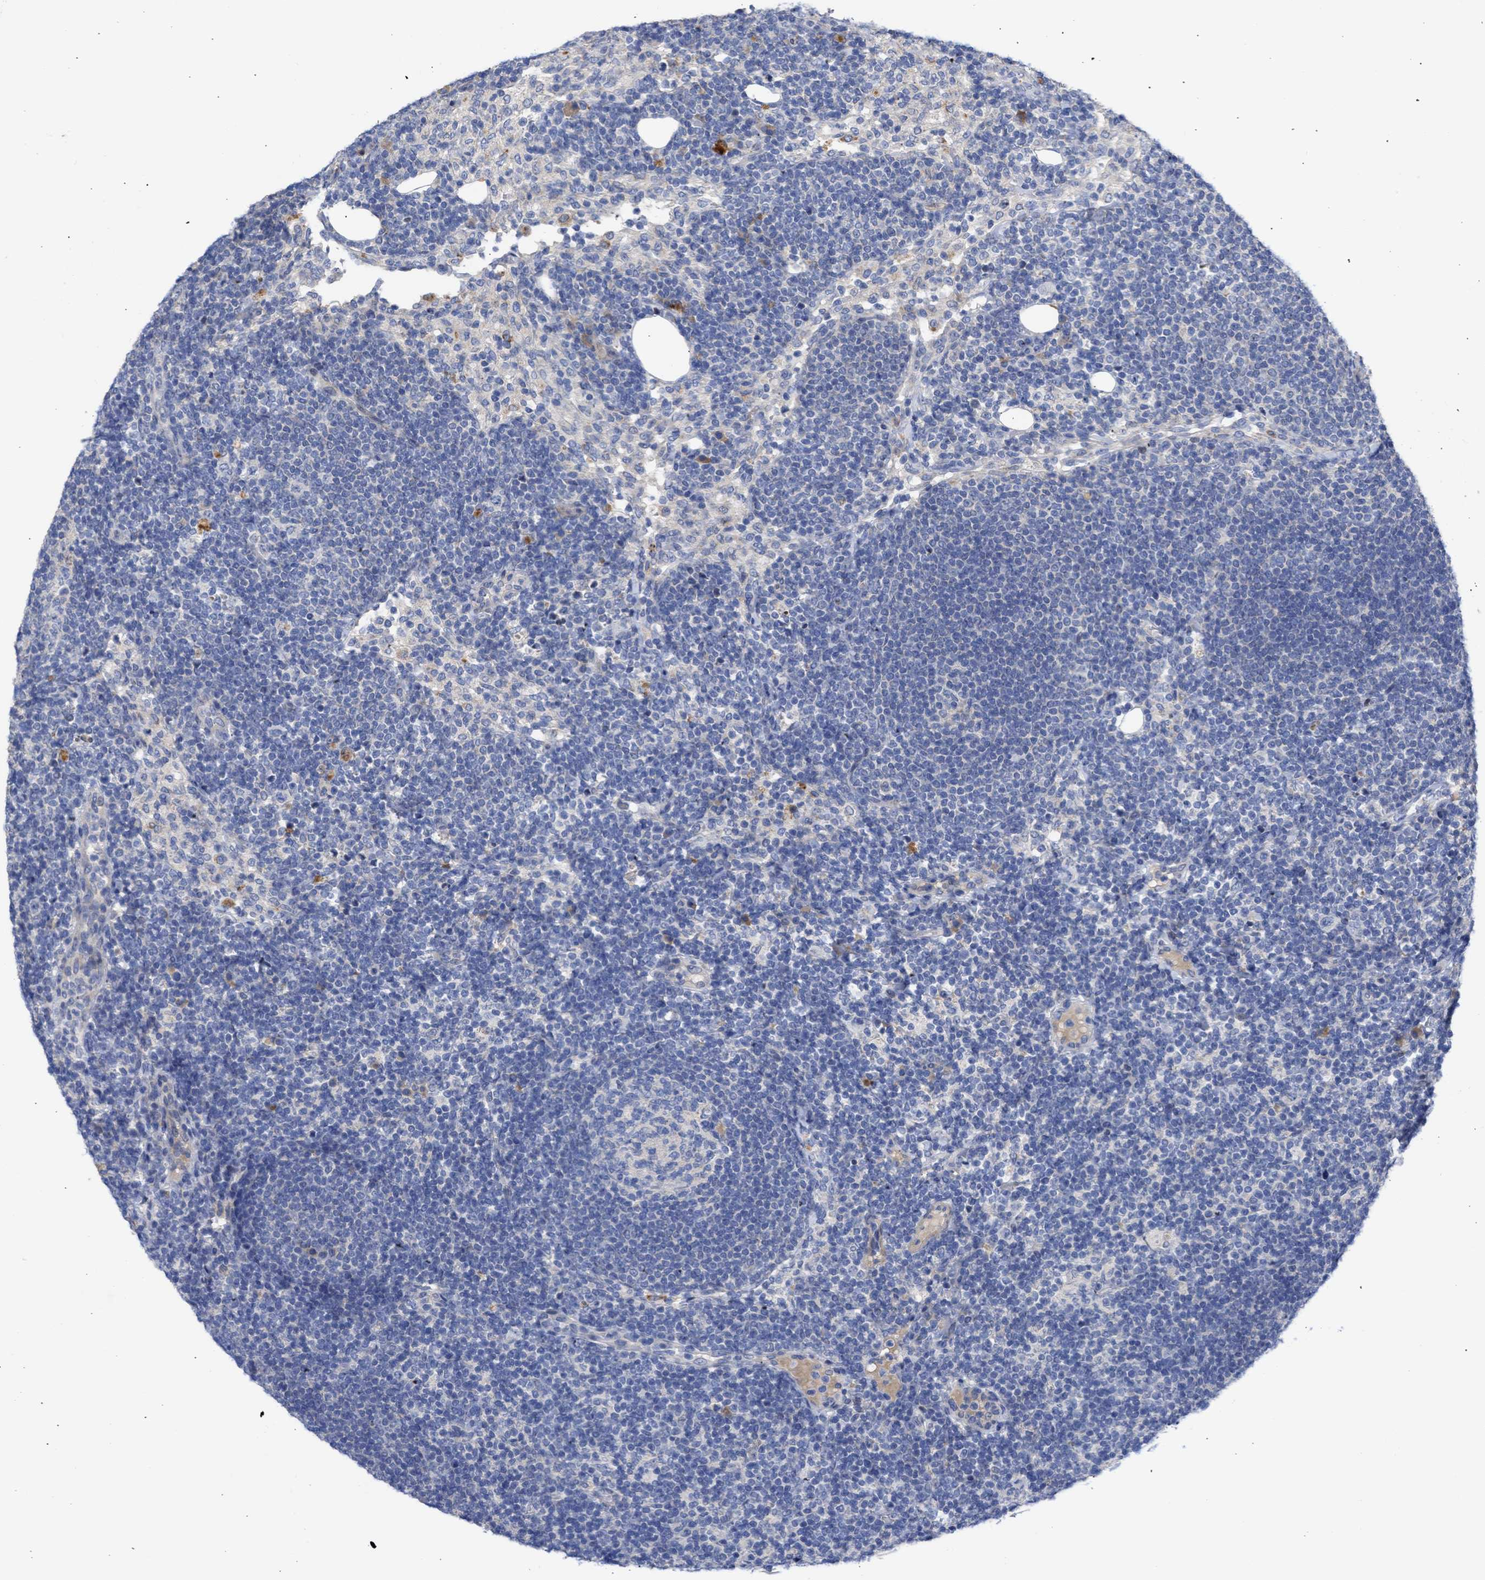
{"staining": {"intensity": "negative", "quantity": "none", "location": "none"}, "tissue": "lymph node", "cell_type": "Germinal center cells", "image_type": "normal", "snomed": [{"axis": "morphology", "description": "Normal tissue, NOS"}, {"axis": "morphology", "description": "Carcinoid, malignant, NOS"}, {"axis": "topography", "description": "Lymph node"}], "caption": "Histopathology image shows no significant protein positivity in germinal center cells of benign lymph node. The staining was performed using DAB (3,3'-diaminobenzidine) to visualize the protein expression in brown, while the nuclei were stained in blue with hematoxylin (Magnification: 20x).", "gene": "ARHGEF4", "patient": {"sex": "male", "age": 47}}